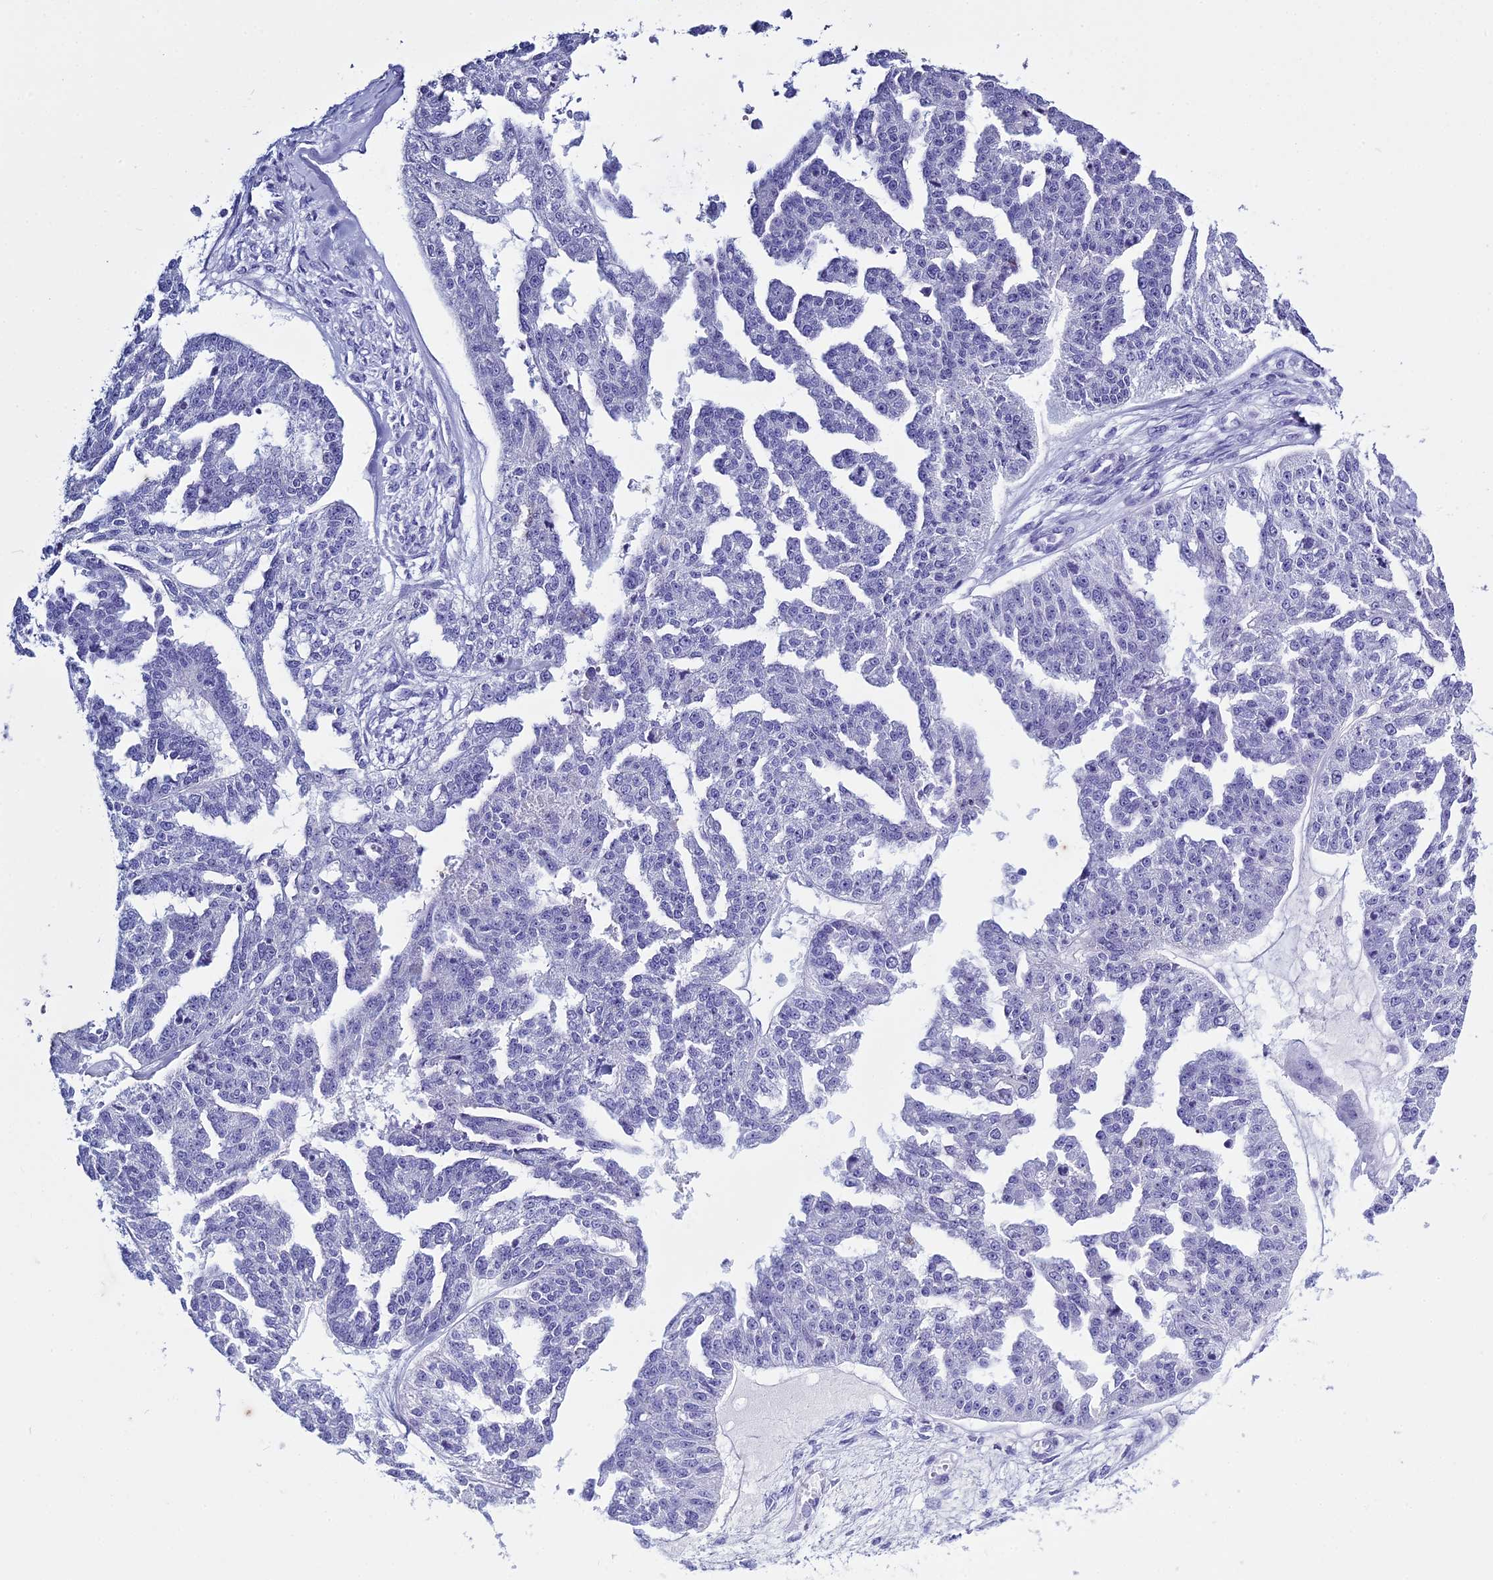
{"staining": {"intensity": "negative", "quantity": "none", "location": "none"}, "tissue": "ovarian cancer", "cell_type": "Tumor cells", "image_type": "cancer", "snomed": [{"axis": "morphology", "description": "Cystadenocarcinoma, serous, NOS"}, {"axis": "topography", "description": "Ovary"}], "caption": "Immunohistochemical staining of human ovarian serous cystadenocarcinoma displays no significant positivity in tumor cells.", "gene": "HMGB4", "patient": {"sex": "female", "age": 58}}